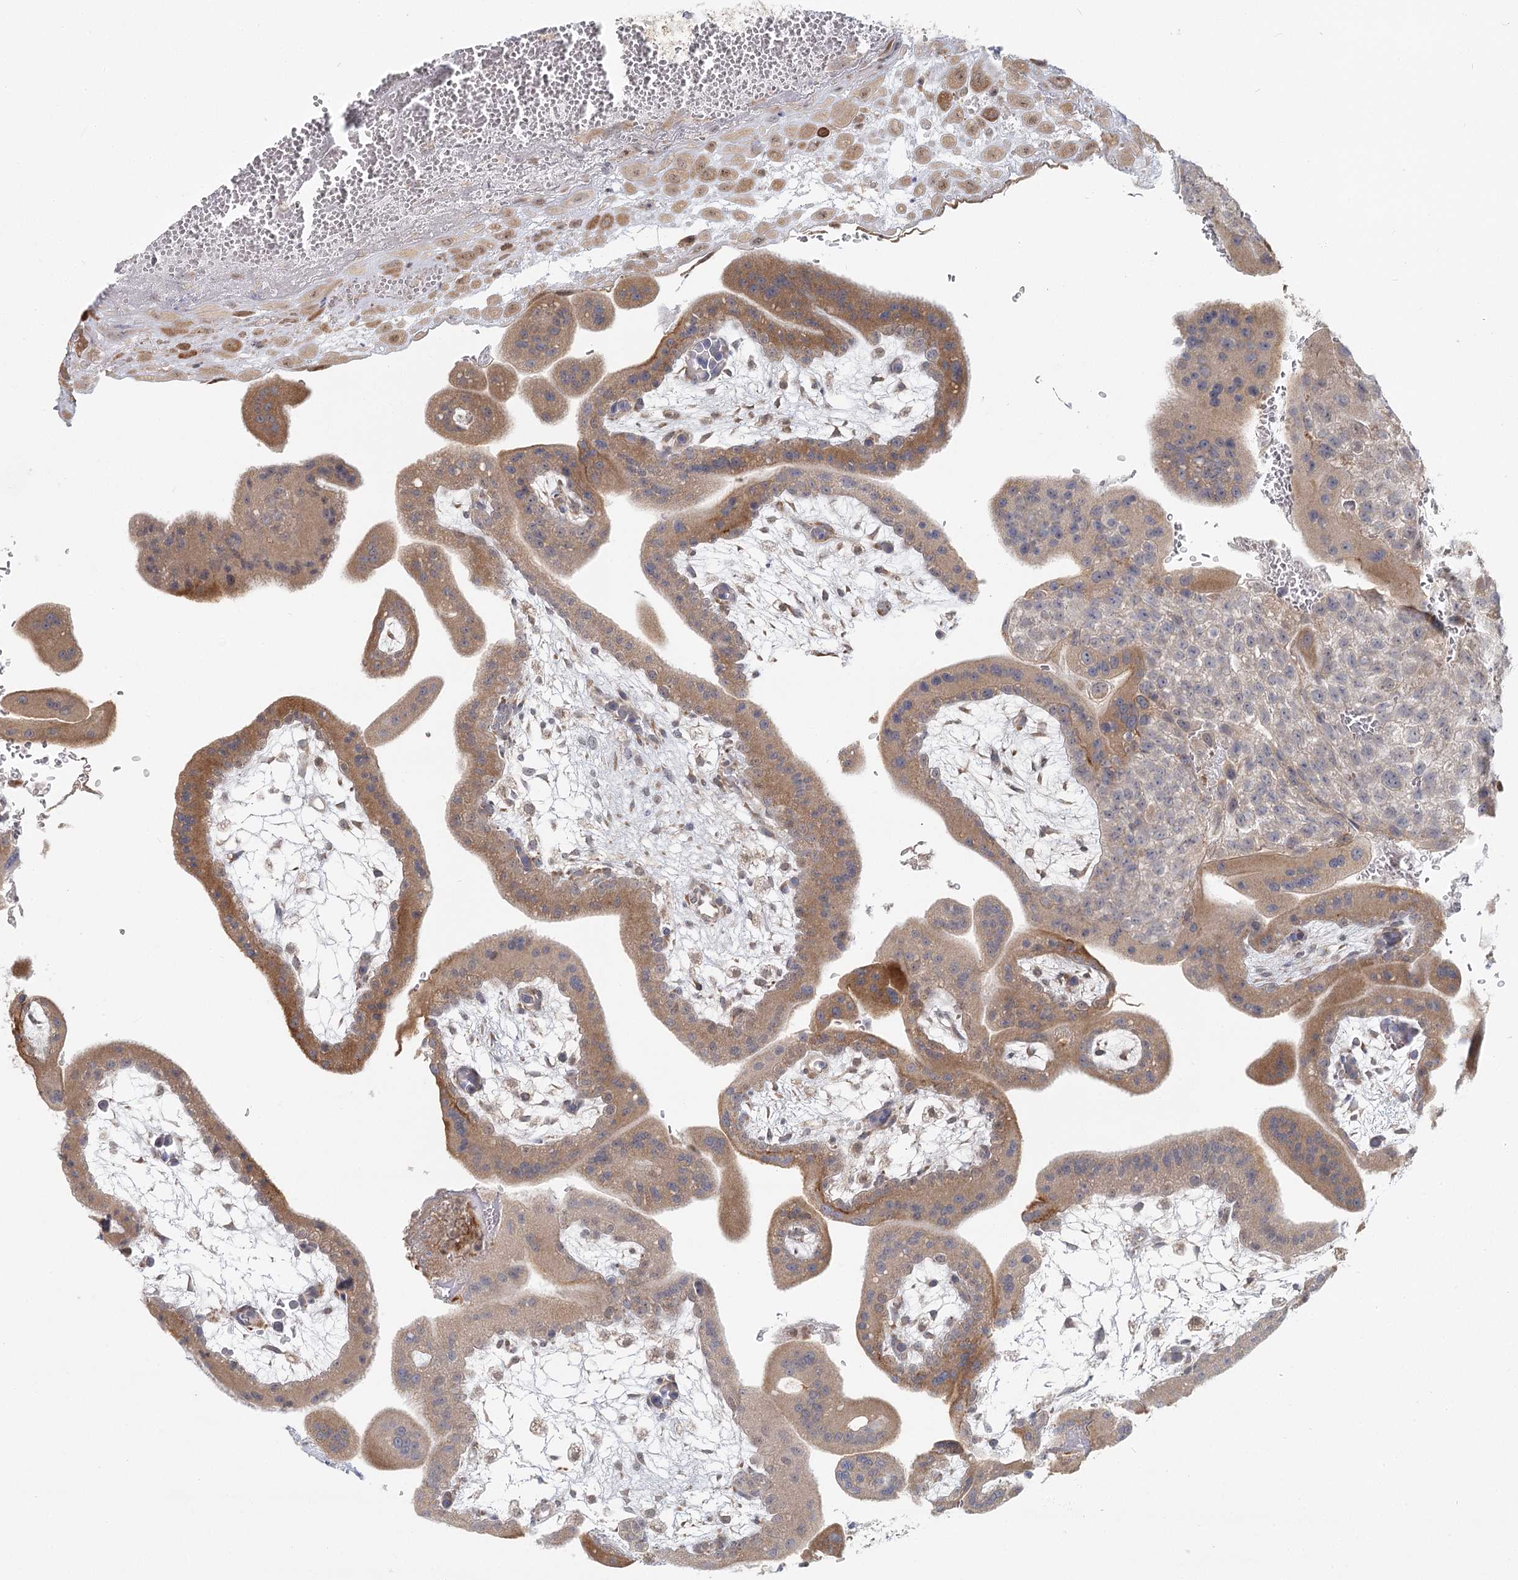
{"staining": {"intensity": "moderate", "quantity": ">75%", "location": "cytoplasmic/membranous,nuclear"}, "tissue": "placenta", "cell_type": "Decidual cells", "image_type": "normal", "snomed": [{"axis": "morphology", "description": "Normal tissue, NOS"}, {"axis": "topography", "description": "Placenta"}], "caption": "Immunohistochemical staining of normal placenta shows moderate cytoplasmic/membranous,nuclear protein staining in about >75% of decidual cells.", "gene": "THNSL1", "patient": {"sex": "female", "age": 35}}